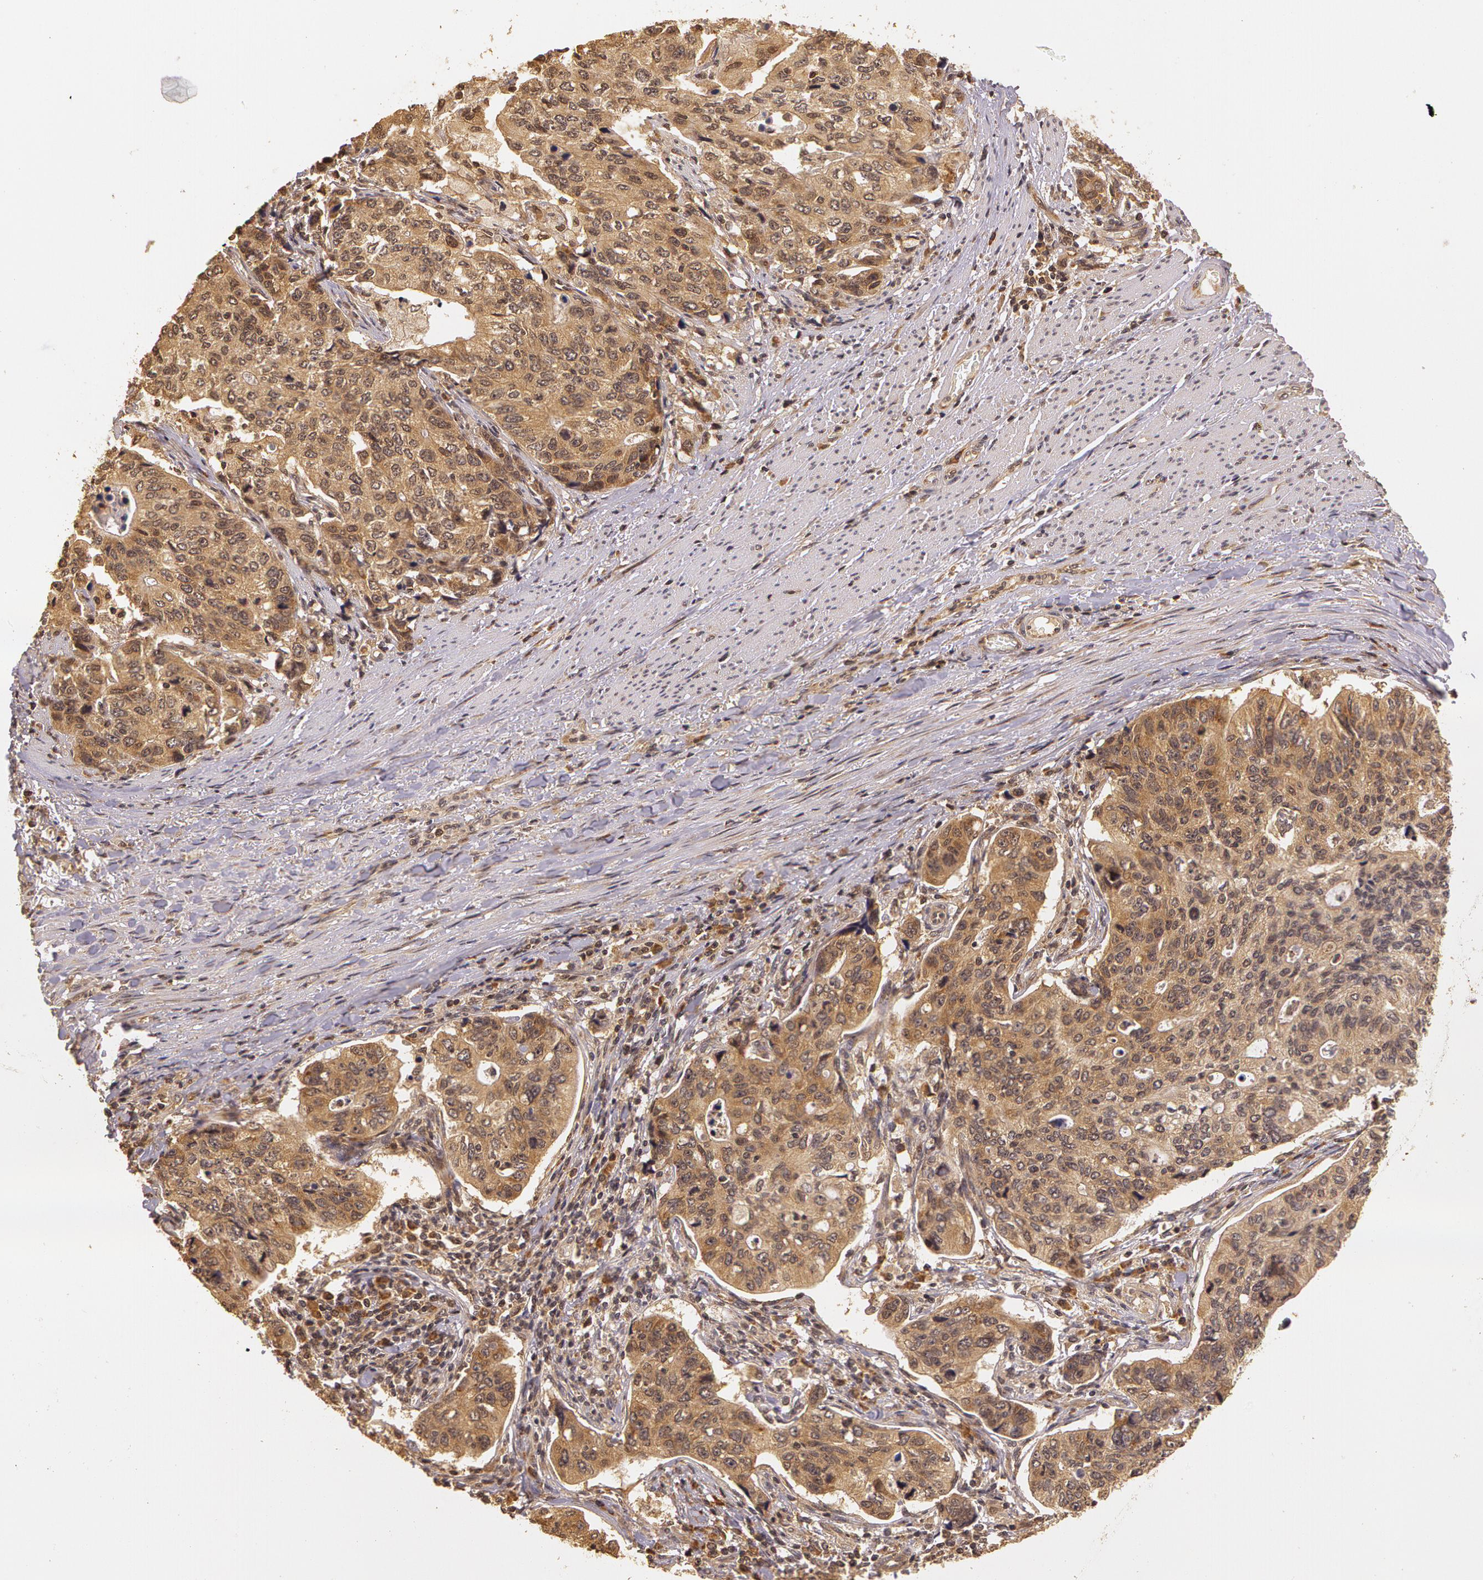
{"staining": {"intensity": "strong", "quantity": ">75%", "location": "cytoplasmic/membranous"}, "tissue": "stomach cancer", "cell_type": "Tumor cells", "image_type": "cancer", "snomed": [{"axis": "morphology", "description": "Adenocarcinoma, NOS"}, {"axis": "topography", "description": "Esophagus"}, {"axis": "topography", "description": "Stomach"}], "caption": "IHC of human stomach cancer demonstrates high levels of strong cytoplasmic/membranous staining in about >75% of tumor cells. (IHC, brightfield microscopy, high magnification).", "gene": "ASCC2", "patient": {"sex": "male", "age": 74}}